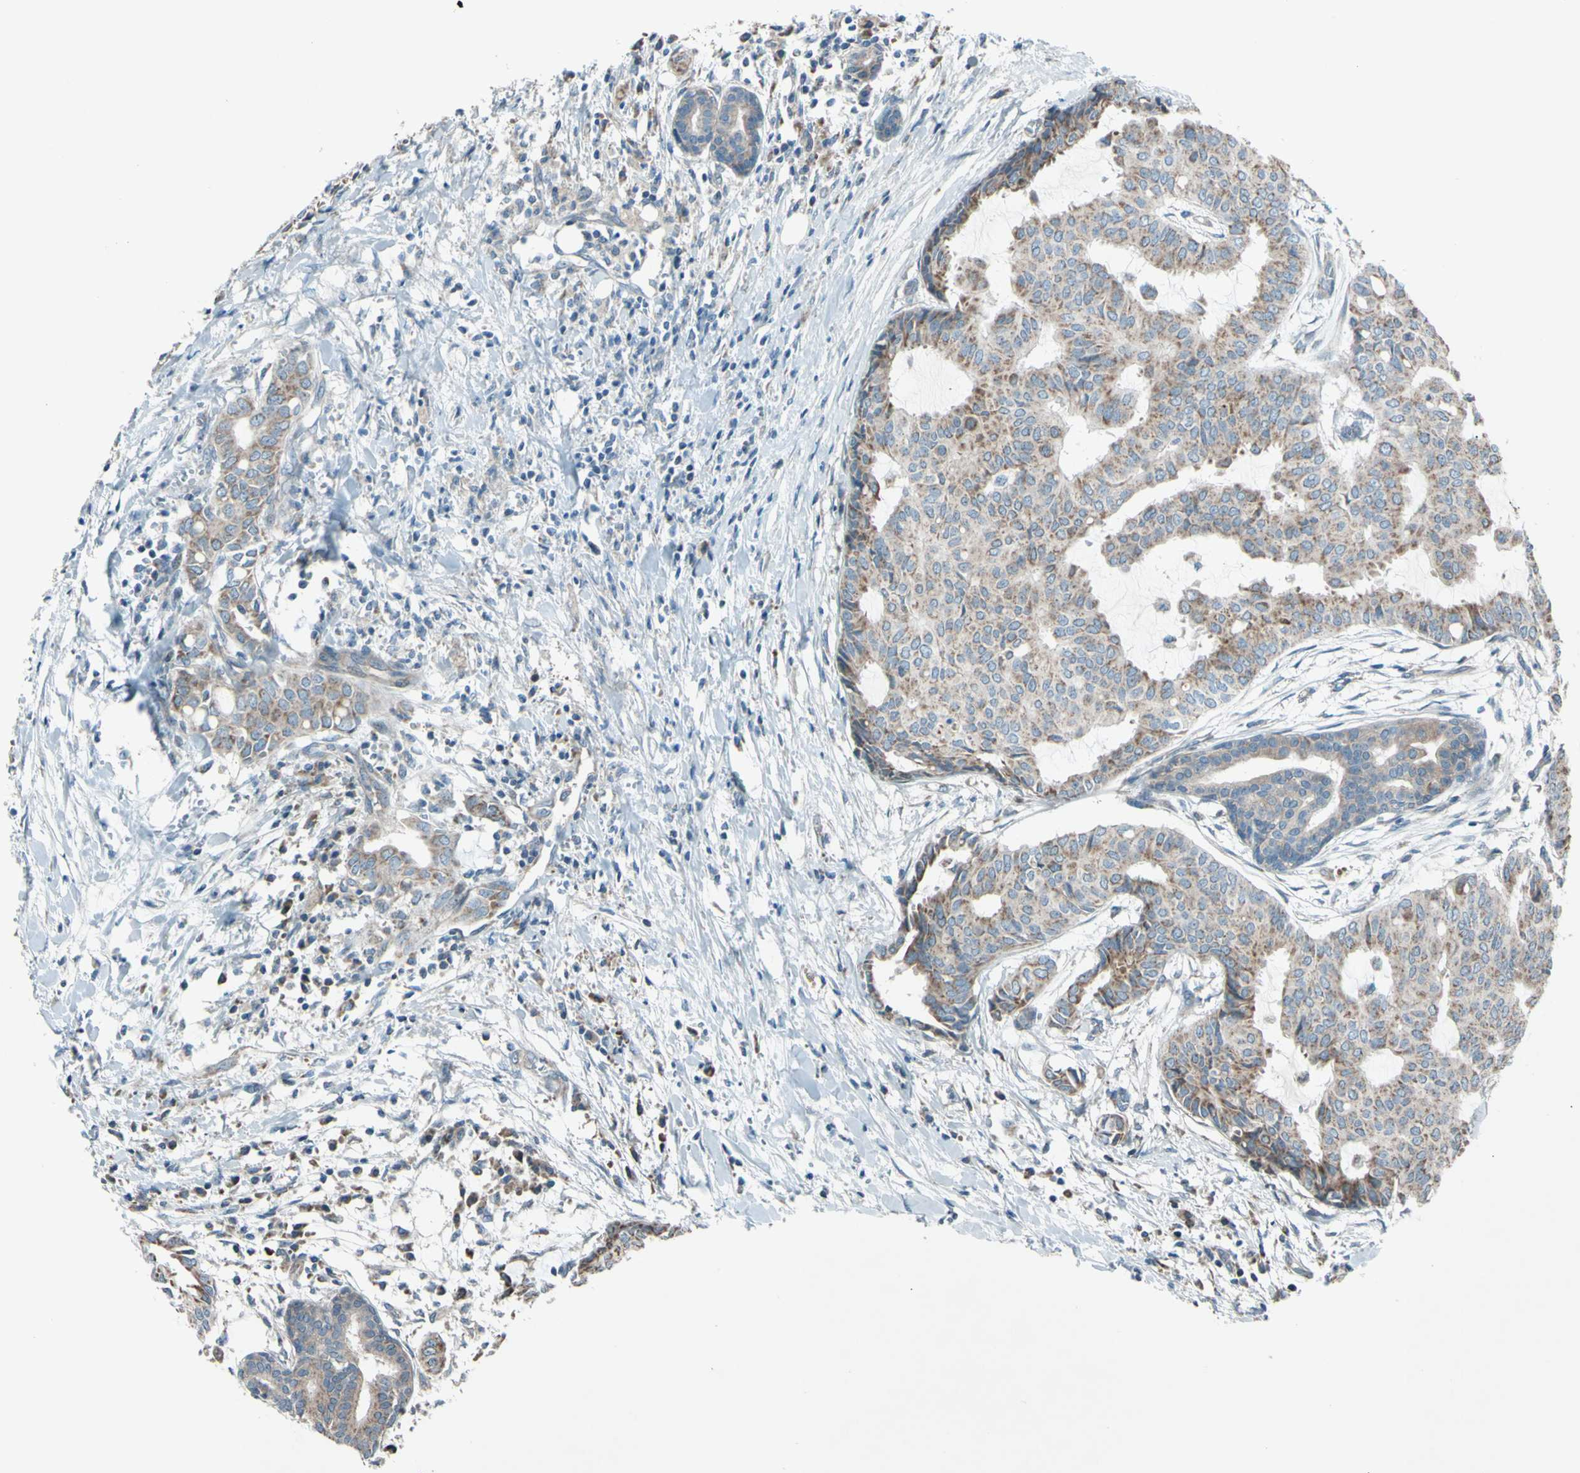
{"staining": {"intensity": "moderate", "quantity": ">75%", "location": "cytoplasmic/membranous"}, "tissue": "head and neck cancer", "cell_type": "Tumor cells", "image_type": "cancer", "snomed": [{"axis": "morphology", "description": "Adenocarcinoma, NOS"}, {"axis": "topography", "description": "Salivary gland"}, {"axis": "topography", "description": "Head-Neck"}], "caption": "Moderate cytoplasmic/membranous staining is appreciated in approximately >75% of tumor cells in adenocarcinoma (head and neck). Immunohistochemistry (ihc) stains the protein of interest in brown and the nuclei are stained blue.", "gene": "ACOT8", "patient": {"sex": "female", "age": 59}}